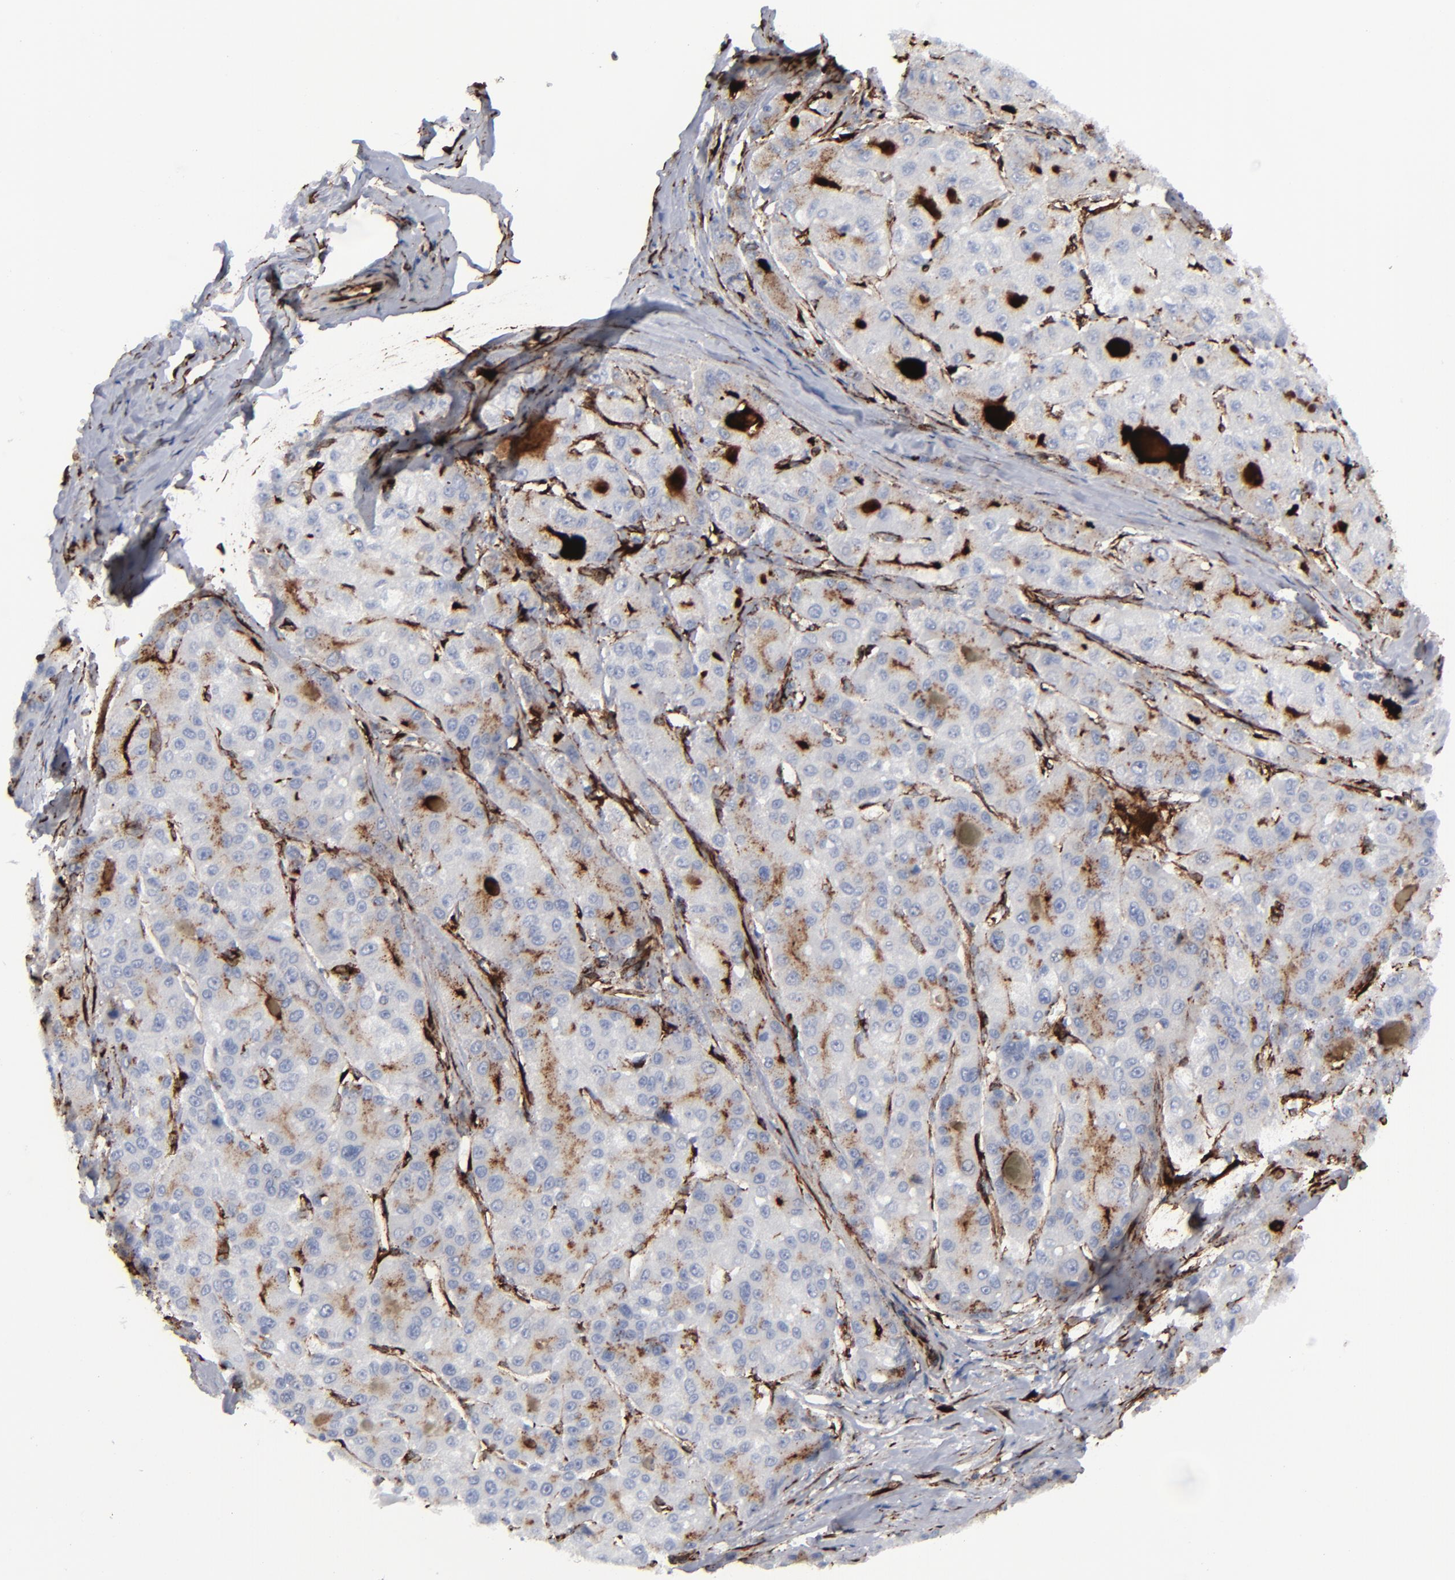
{"staining": {"intensity": "negative", "quantity": "none", "location": "none"}, "tissue": "liver cancer", "cell_type": "Tumor cells", "image_type": "cancer", "snomed": [{"axis": "morphology", "description": "Carcinoma, Hepatocellular, NOS"}, {"axis": "topography", "description": "Liver"}], "caption": "Immunohistochemical staining of human liver cancer shows no significant expression in tumor cells. The staining is performed using DAB brown chromogen with nuclei counter-stained in using hematoxylin.", "gene": "SPARC", "patient": {"sex": "male", "age": 80}}